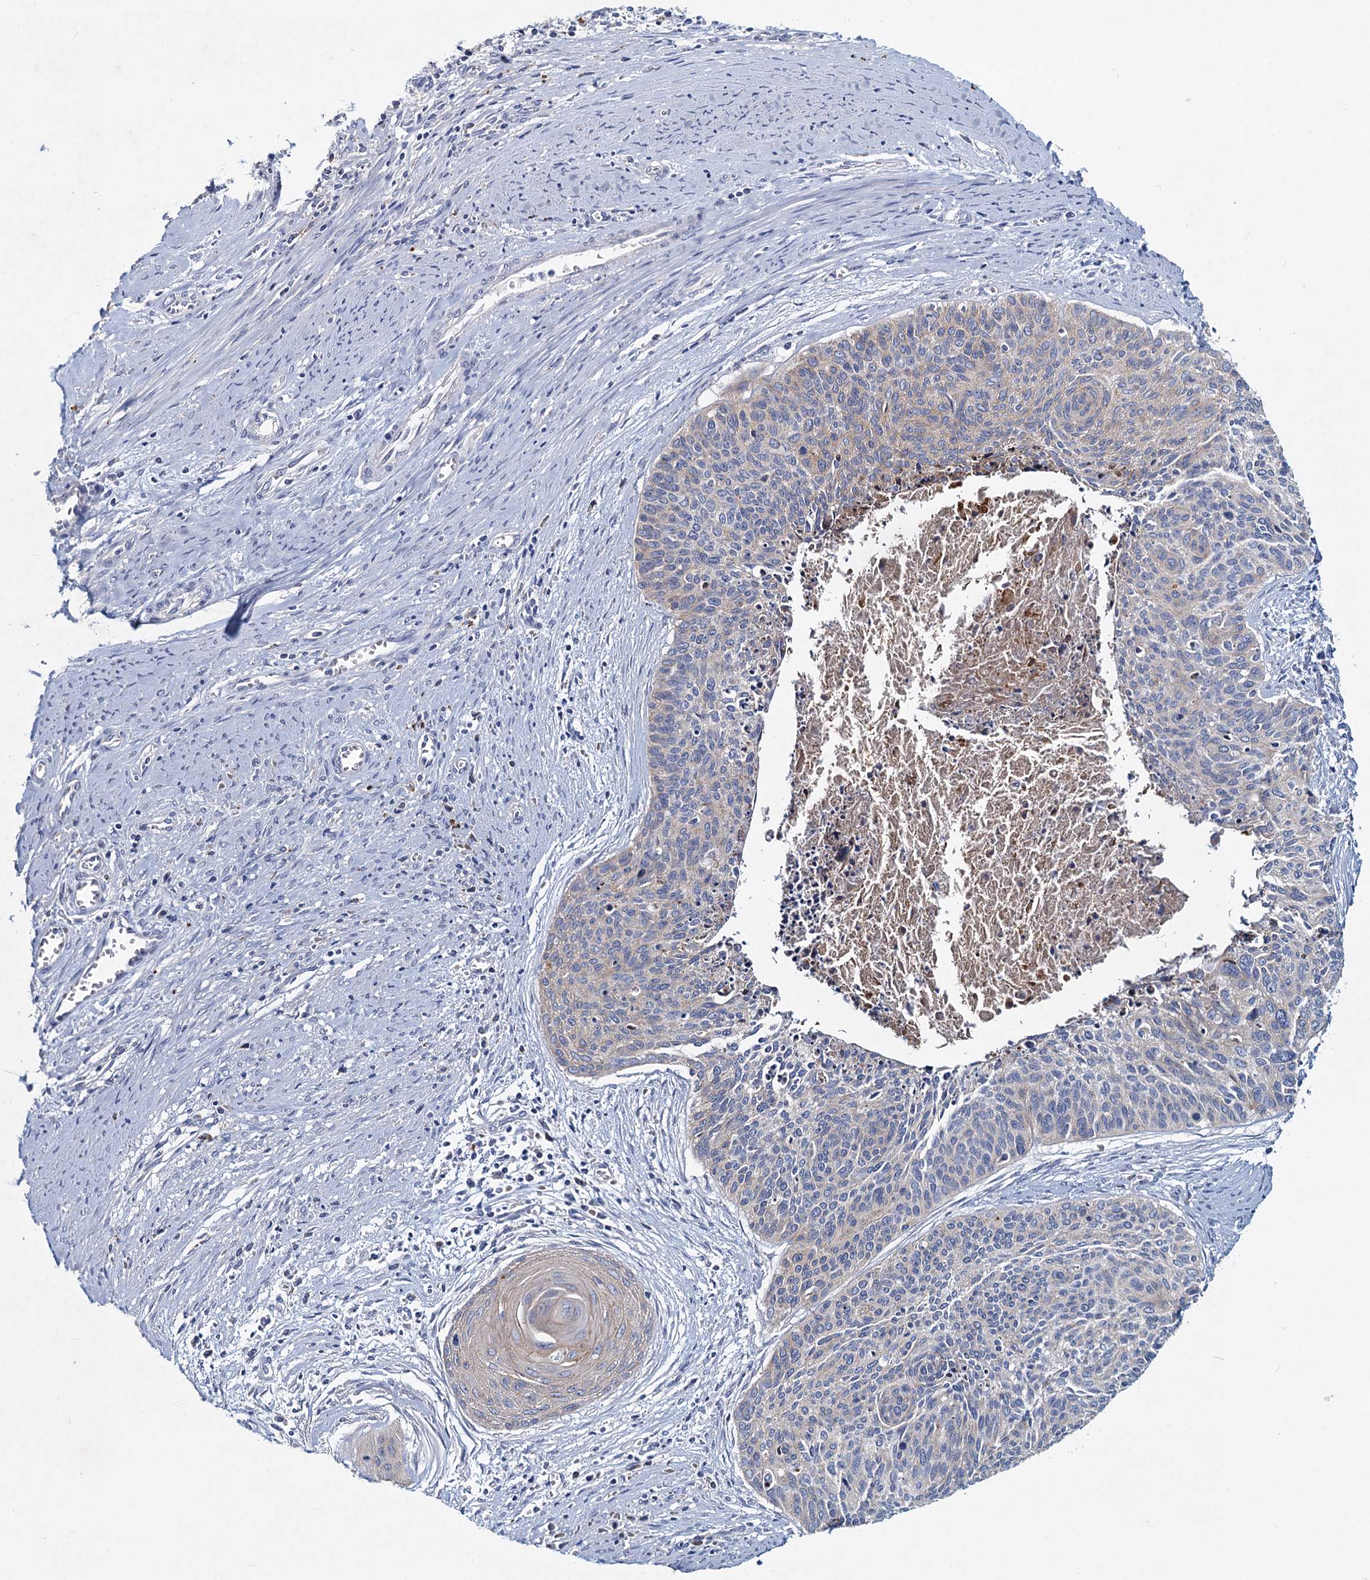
{"staining": {"intensity": "negative", "quantity": "none", "location": "none"}, "tissue": "cervical cancer", "cell_type": "Tumor cells", "image_type": "cancer", "snomed": [{"axis": "morphology", "description": "Squamous cell carcinoma, NOS"}, {"axis": "topography", "description": "Cervix"}], "caption": "IHC of cervical cancer (squamous cell carcinoma) exhibits no expression in tumor cells.", "gene": "TMX2", "patient": {"sex": "female", "age": 55}}